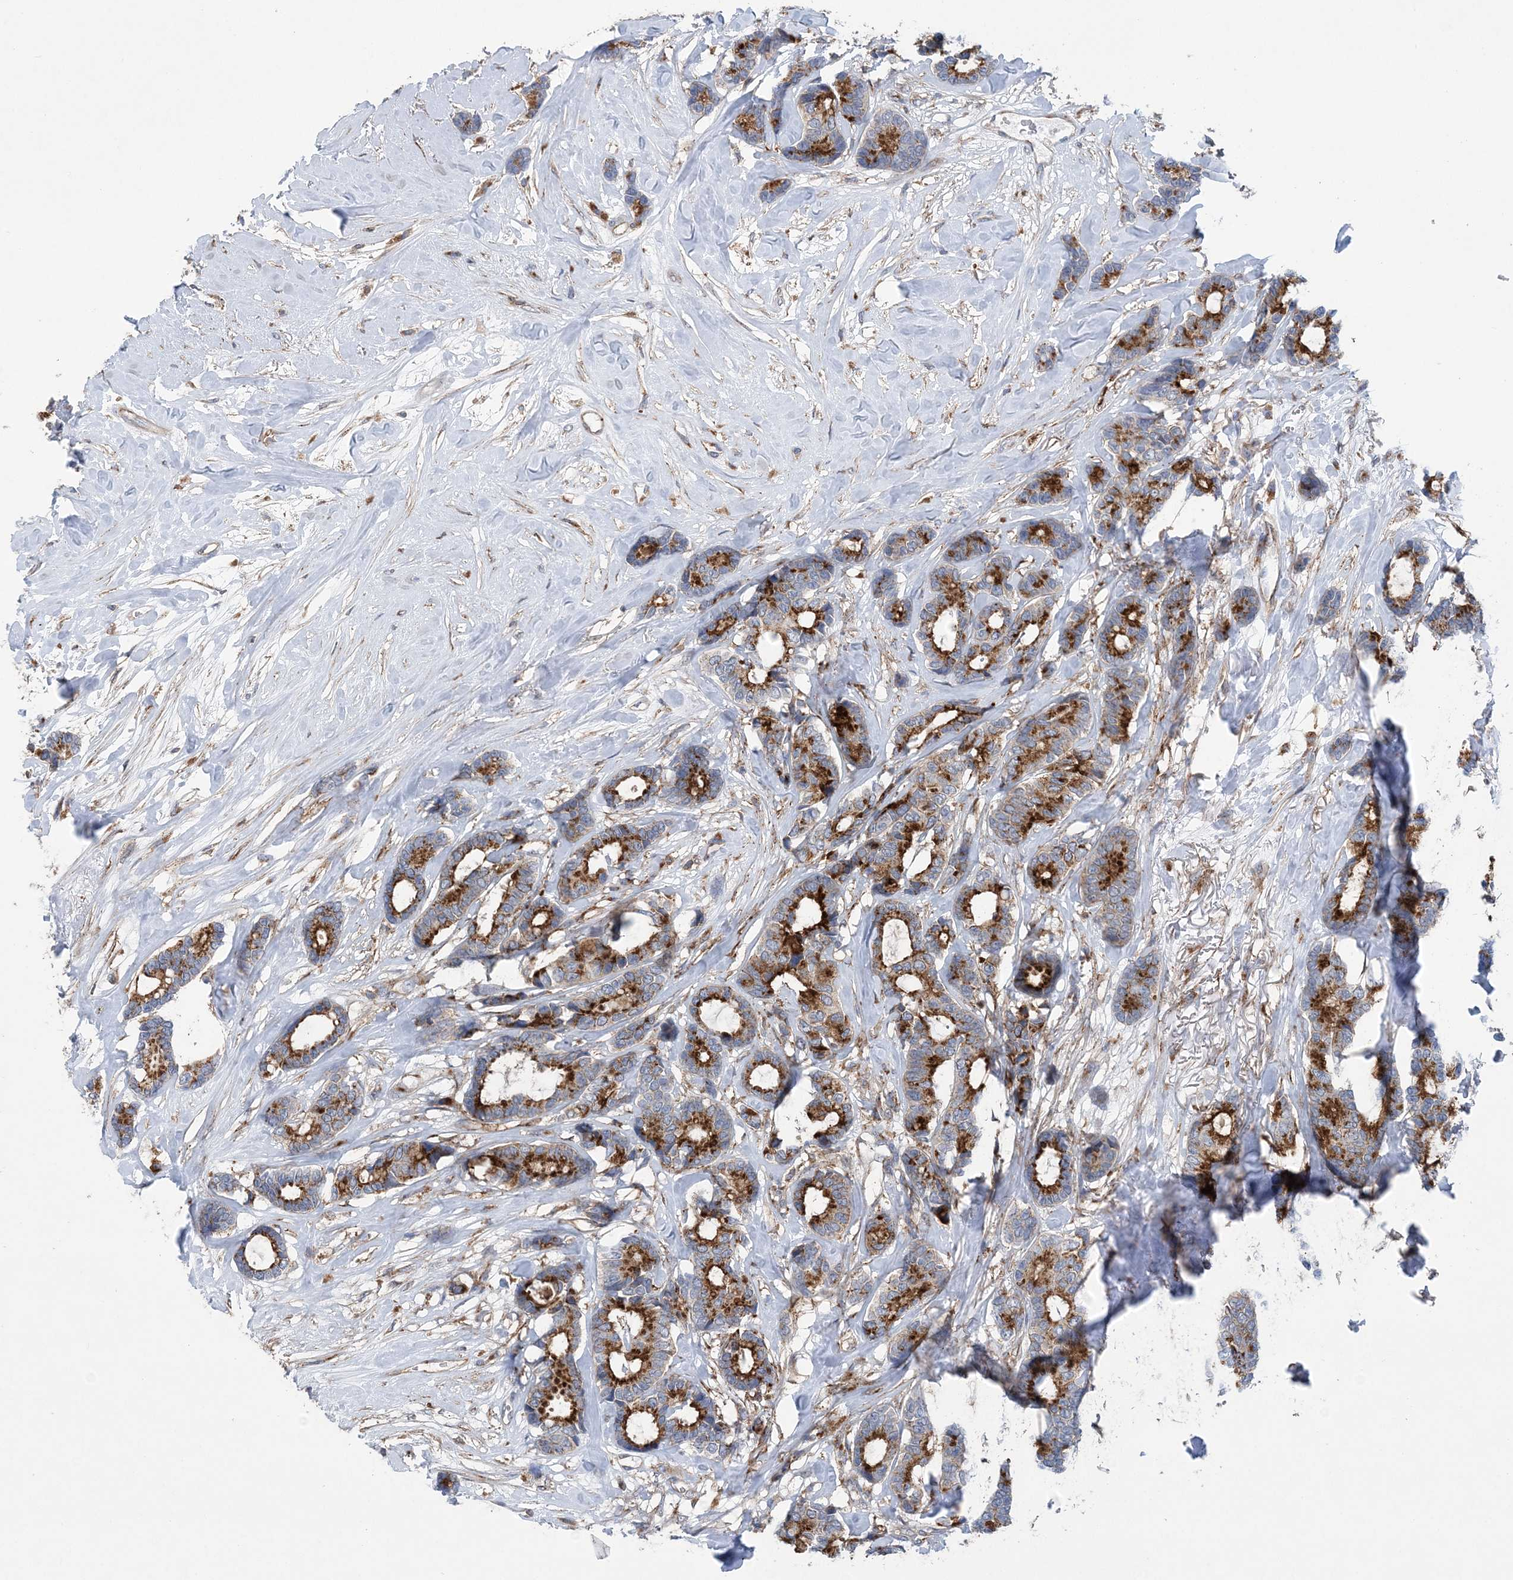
{"staining": {"intensity": "strong", "quantity": ">75%", "location": "cytoplasmic/membranous"}, "tissue": "breast cancer", "cell_type": "Tumor cells", "image_type": "cancer", "snomed": [{"axis": "morphology", "description": "Duct carcinoma"}, {"axis": "topography", "description": "Breast"}], "caption": "High-magnification brightfield microscopy of intraductal carcinoma (breast) stained with DAB (3,3'-diaminobenzidine) (brown) and counterstained with hematoxylin (blue). tumor cells exhibit strong cytoplasmic/membranous expression is present in about>75% of cells.", "gene": "PTTG1IP", "patient": {"sex": "female", "age": 87}}